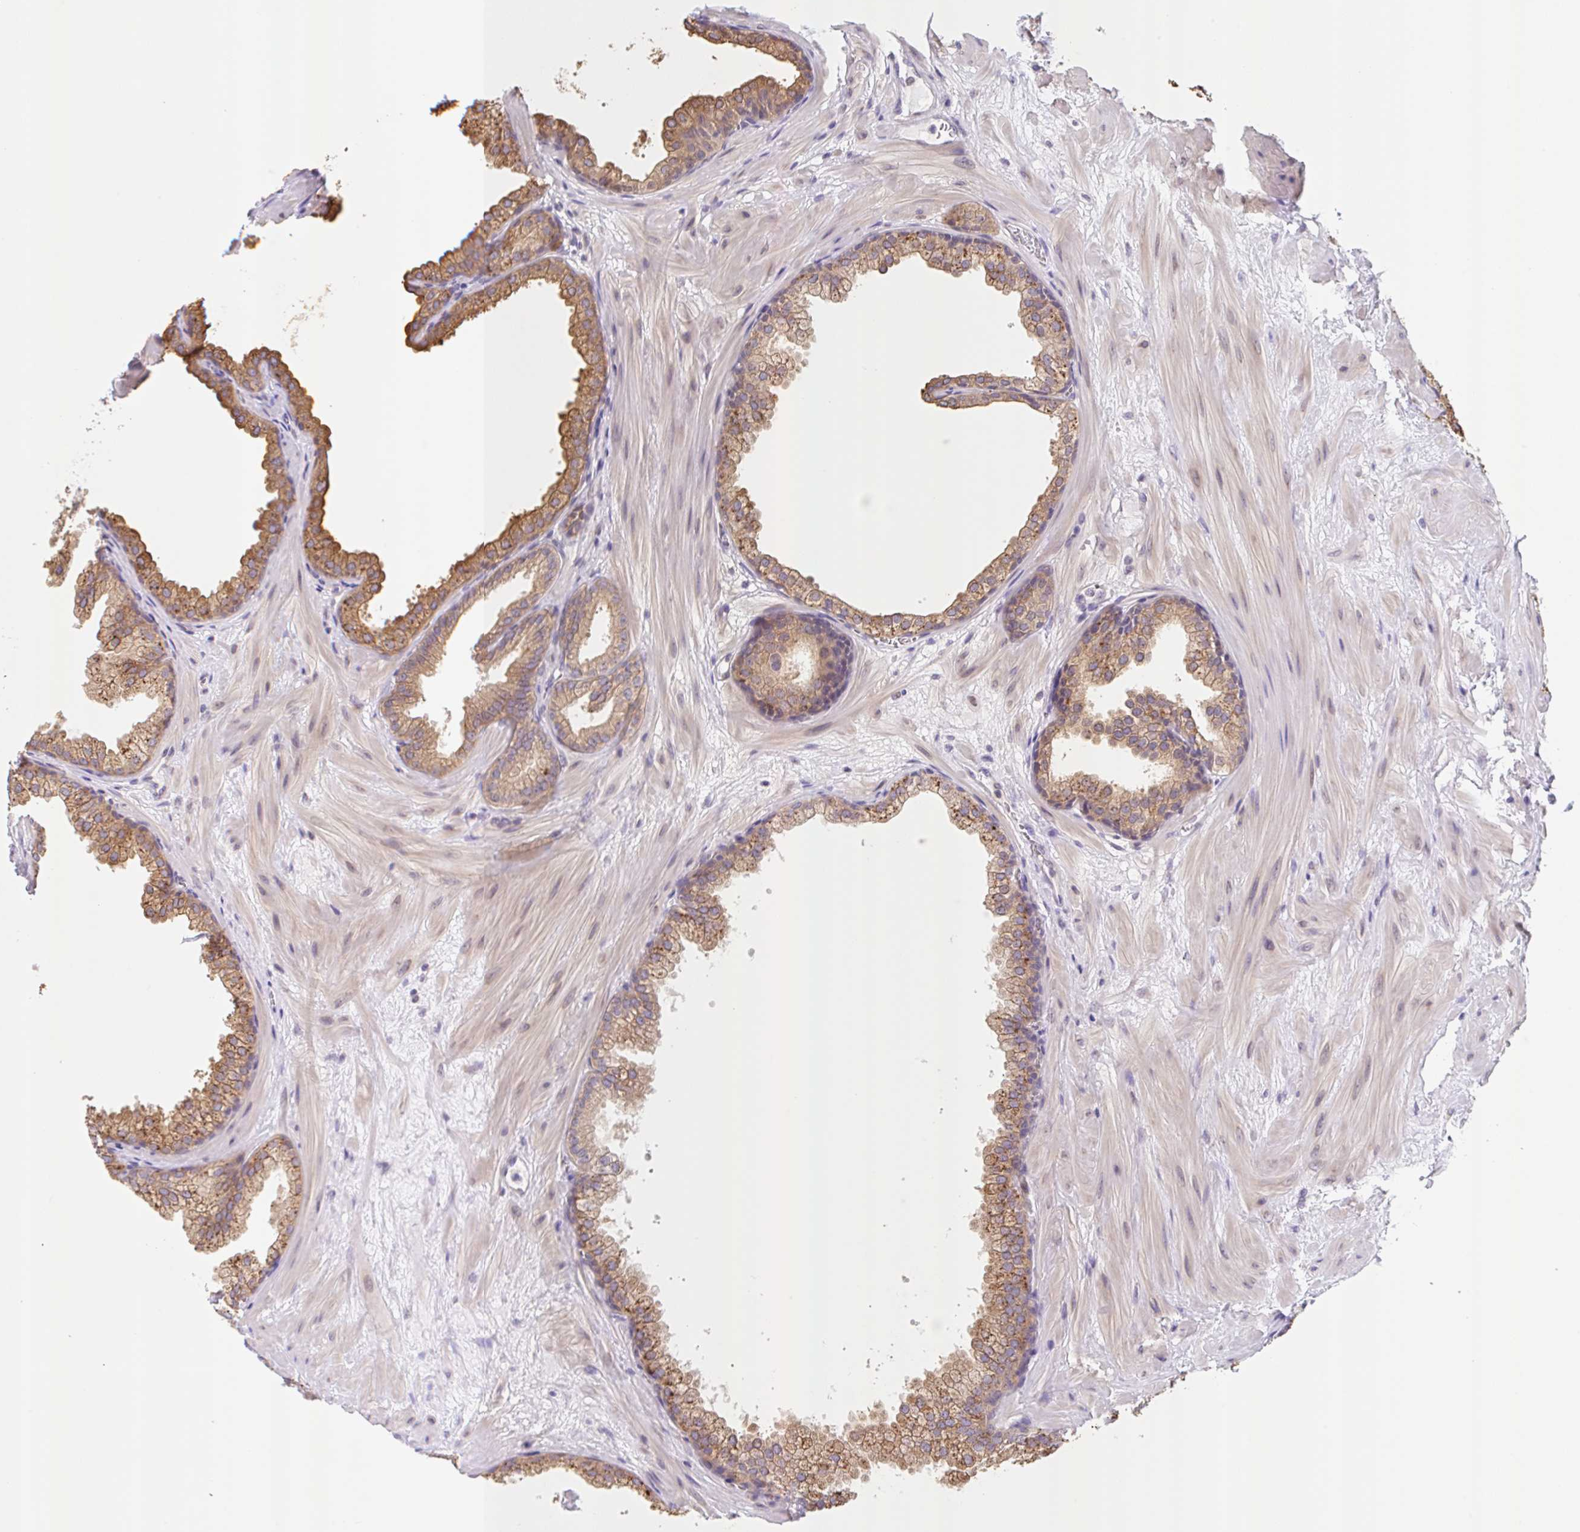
{"staining": {"intensity": "moderate", "quantity": ">75%", "location": "cytoplasmic/membranous"}, "tissue": "prostate", "cell_type": "Glandular cells", "image_type": "normal", "snomed": [{"axis": "morphology", "description": "Normal tissue, NOS"}, {"axis": "topography", "description": "Prostate"}], "caption": "Glandular cells exhibit moderate cytoplasmic/membranous staining in approximately >75% of cells in benign prostate. (Brightfield microscopy of DAB IHC at high magnification).", "gene": "TBPL2", "patient": {"sex": "male", "age": 37}}